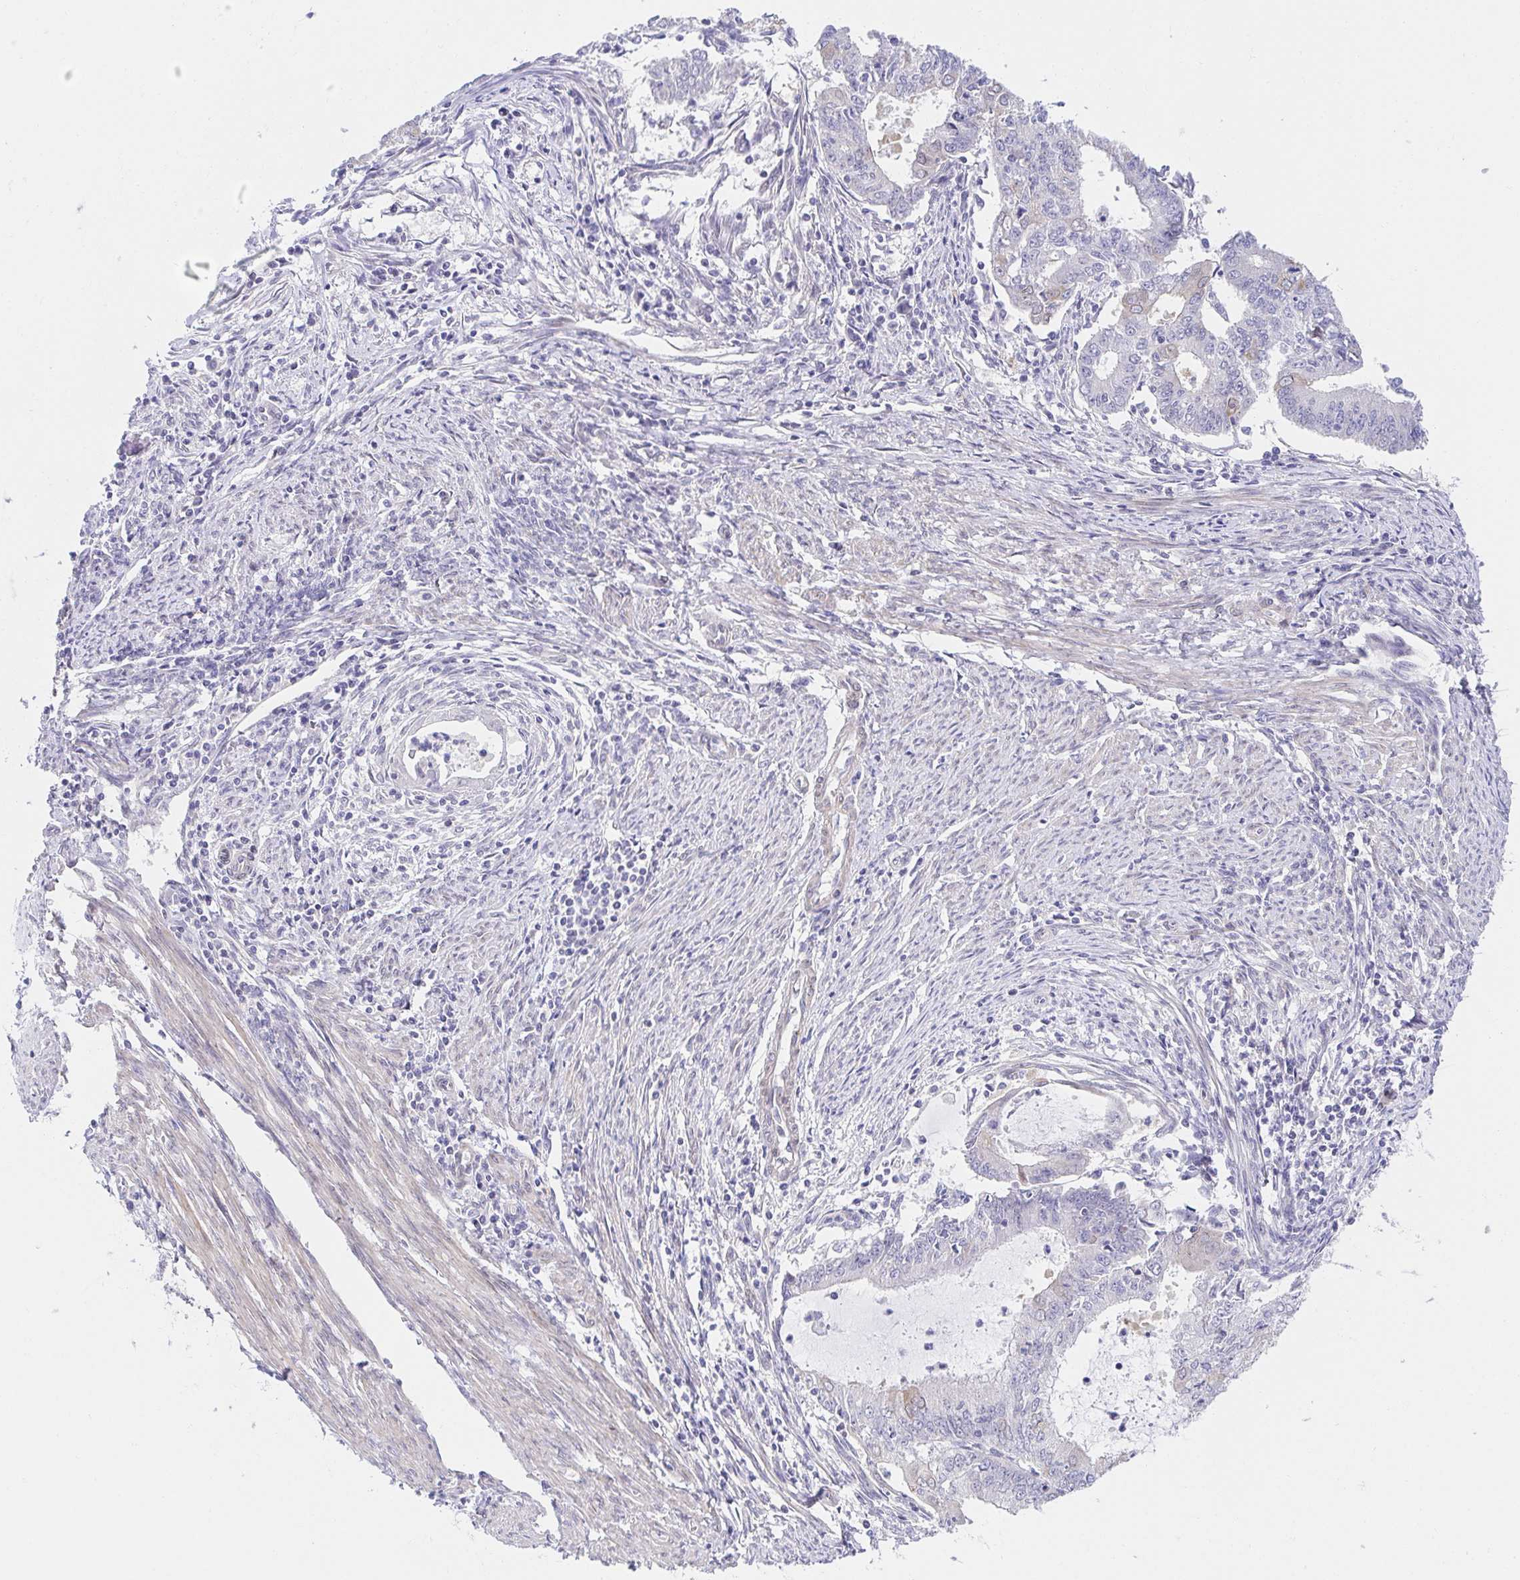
{"staining": {"intensity": "negative", "quantity": "none", "location": "none"}, "tissue": "endometrial cancer", "cell_type": "Tumor cells", "image_type": "cancer", "snomed": [{"axis": "morphology", "description": "Adenocarcinoma, NOS"}, {"axis": "topography", "description": "Endometrium"}], "caption": "Immunohistochemistry of endometrial adenocarcinoma reveals no positivity in tumor cells.", "gene": "AKAP14", "patient": {"sex": "female", "age": 61}}